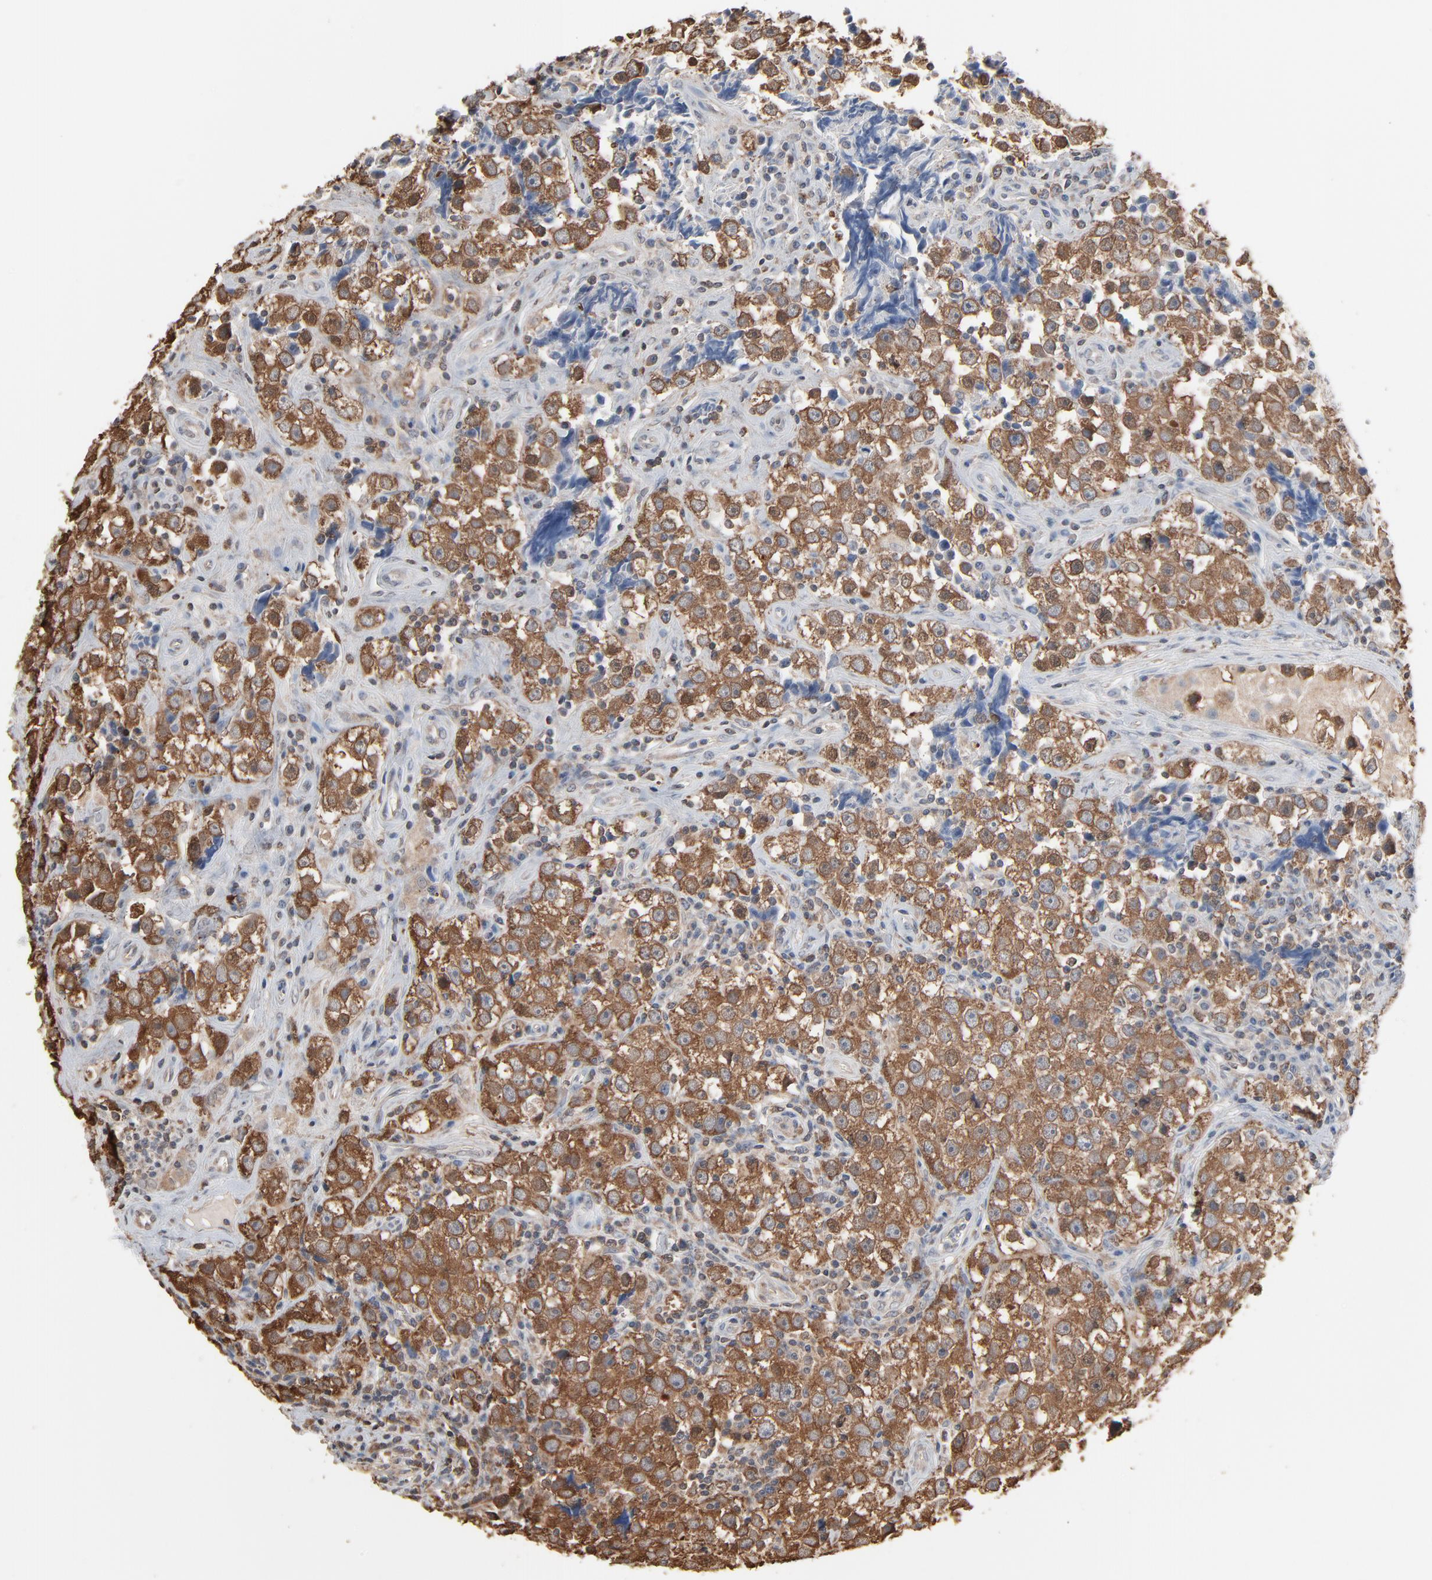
{"staining": {"intensity": "moderate", "quantity": ">75%", "location": "cytoplasmic/membranous"}, "tissue": "testis cancer", "cell_type": "Tumor cells", "image_type": "cancer", "snomed": [{"axis": "morphology", "description": "Seminoma, NOS"}, {"axis": "topography", "description": "Testis"}], "caption": "This image reveals testis cancer (seminoma) stained with immunohistochemistry to label a protein in brown. The cytoplasmic/membranous of tumor cells show moderate positivity for the protein. Nuclei are counter-stained blue.", "gene": "CCT5", "patient": {"sex": "male", "age": 32}}